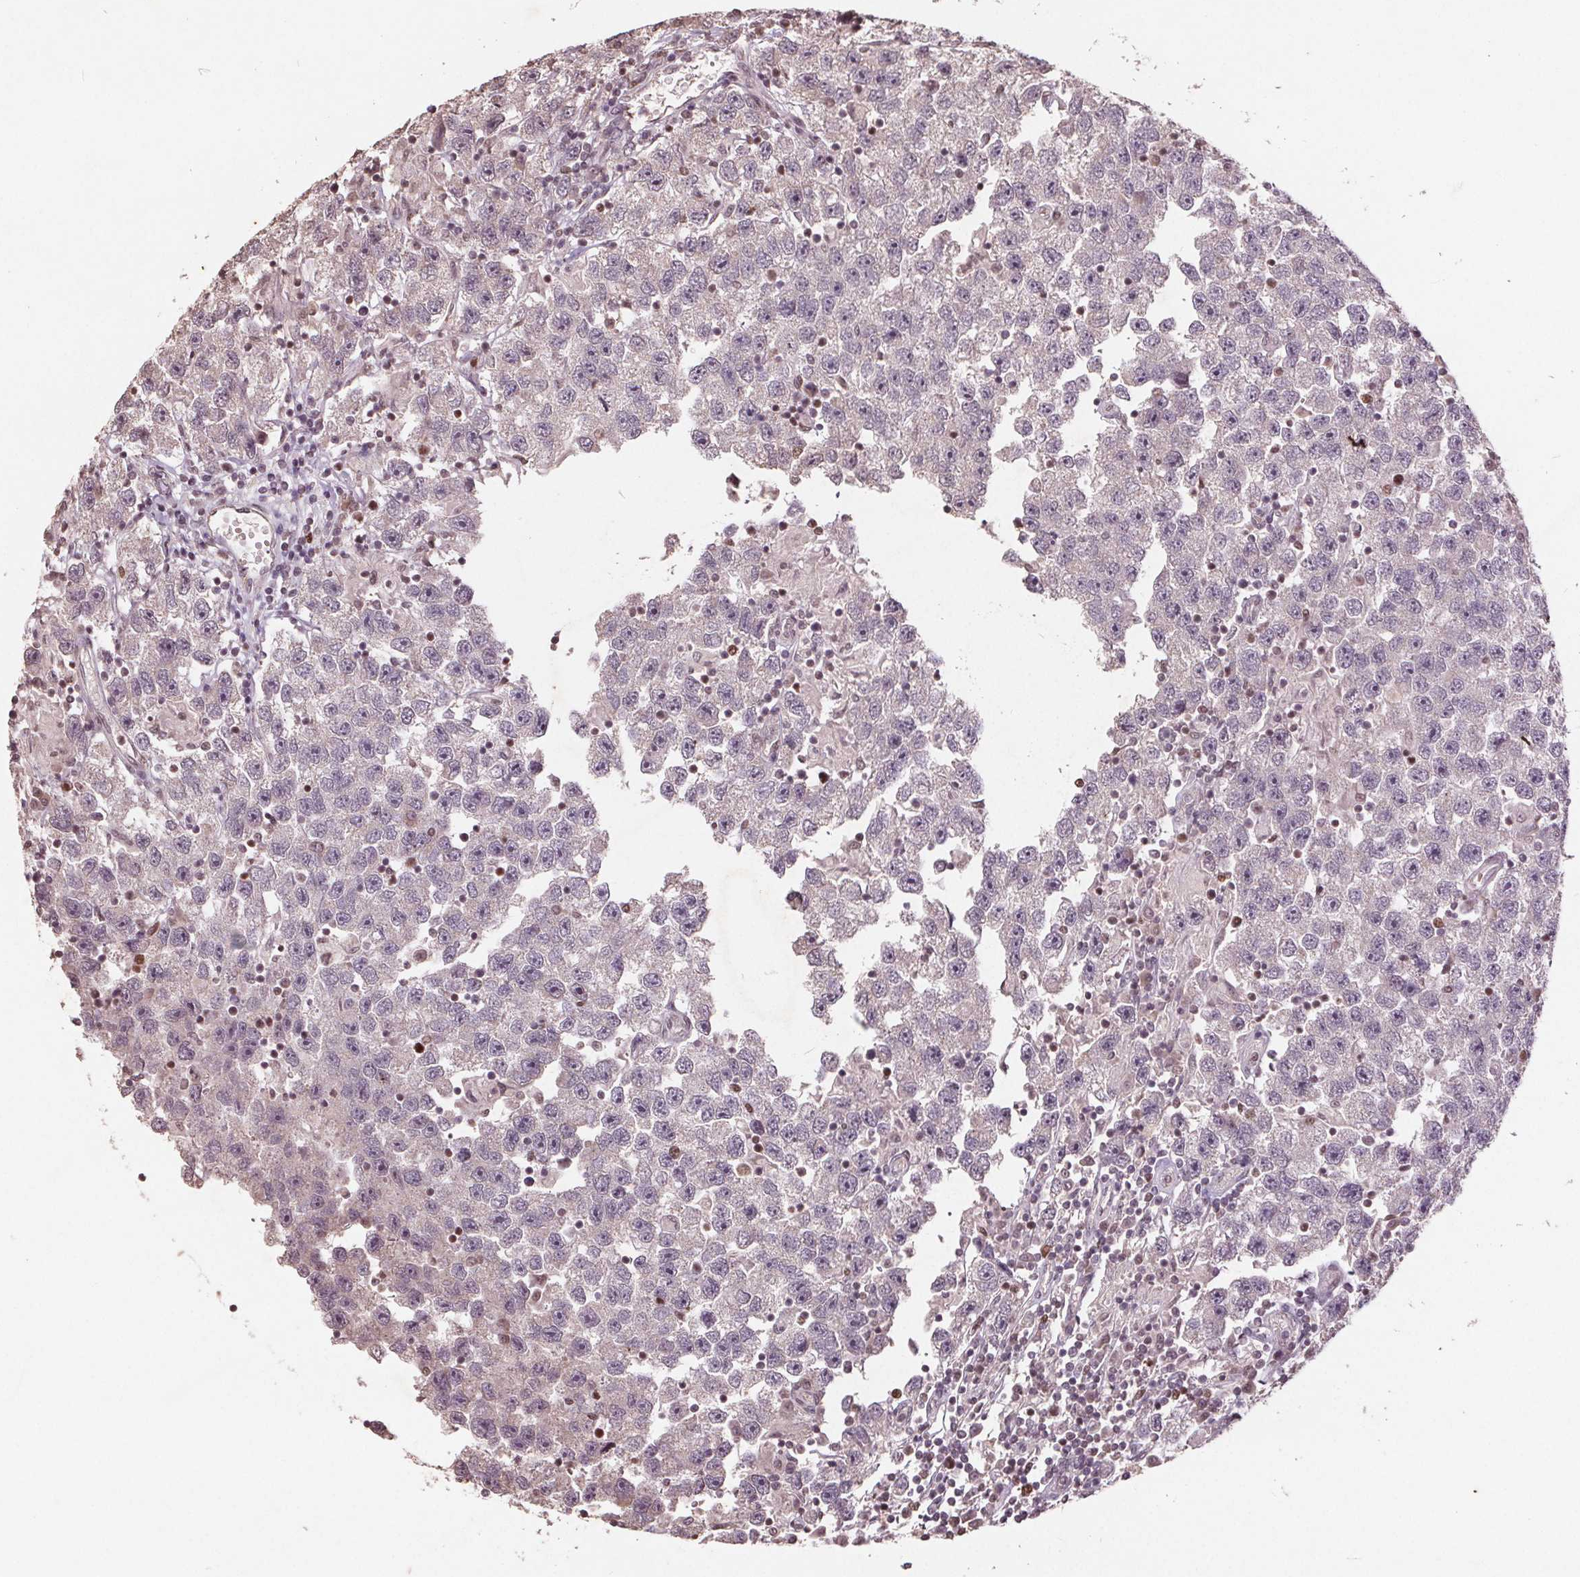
{"staining": {"intensity": "negative", "quantity": "none", "location": "none"}, "tissue": "testis cancer", "cell_type": "Tumor cells", "image_type": "cancer", "snomed": [{"axis": "morphology", "description": "Seminoma, NOS"}, {"axis": "topography", "description": "Testis"}], "caption": "Human testis cancer stained for a protein using immunohistochemistry (IHC) exhibits no staining in tumor cells.", "gene": "DNMT3B", "patient": {"sex": "male", "age": 26}}